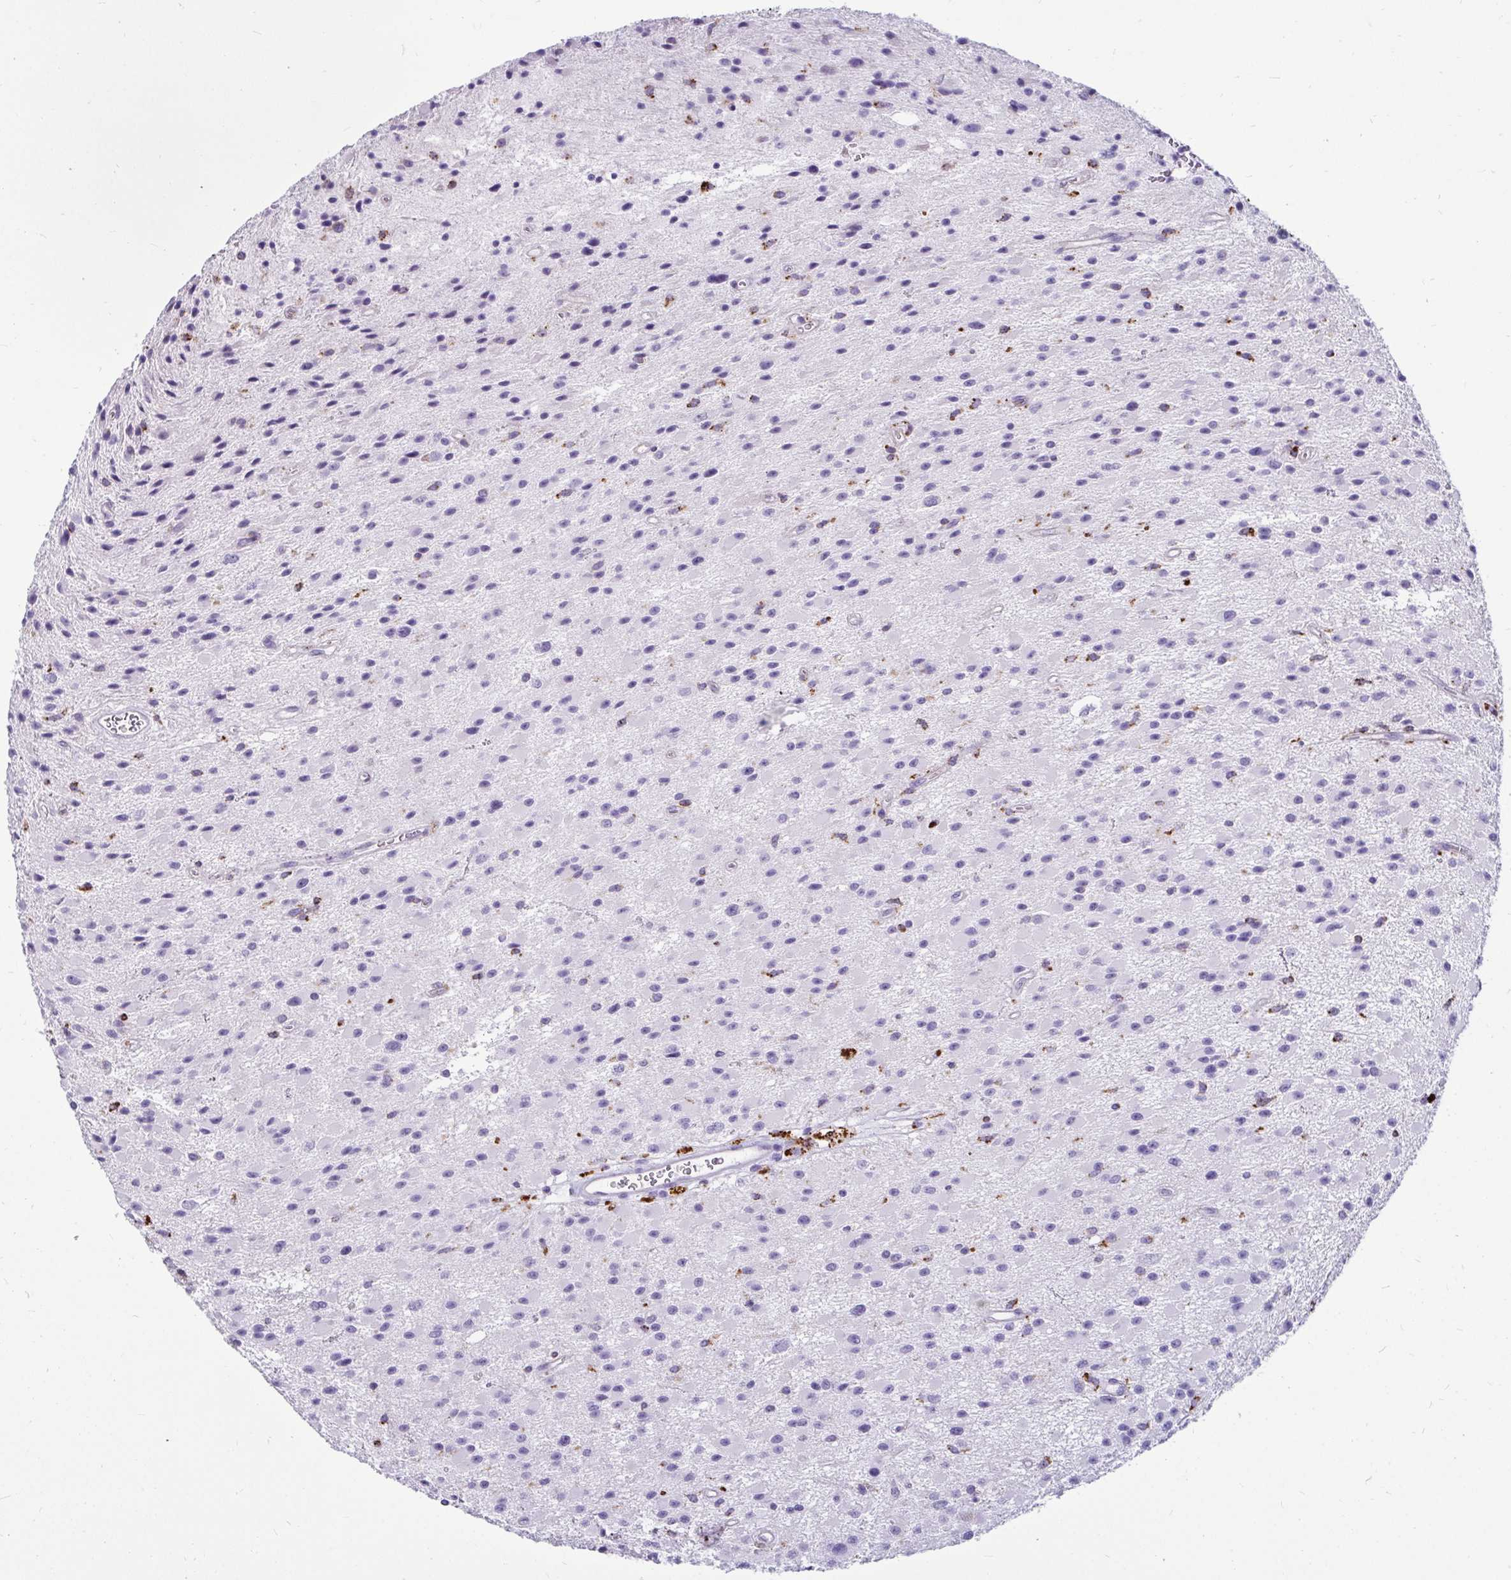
{"staining": {"intensity": "negative", "quantity": "none", "location": "none"}, "tissue": "glioma", "cell_type": "Tumor cells", "image_type": "cancer", "snomed": [{"axis": "morphology", "description": "Glioma, malignant, High grade"}, {"axis": "topography", "description": "Brain"}], "caption": "Histopathology image shows no protein staining in tumor cells of malignant glioma (high-grade) tissue.", "gene": "CTSZ", "patient": {"sex": "male", "age": 29}}